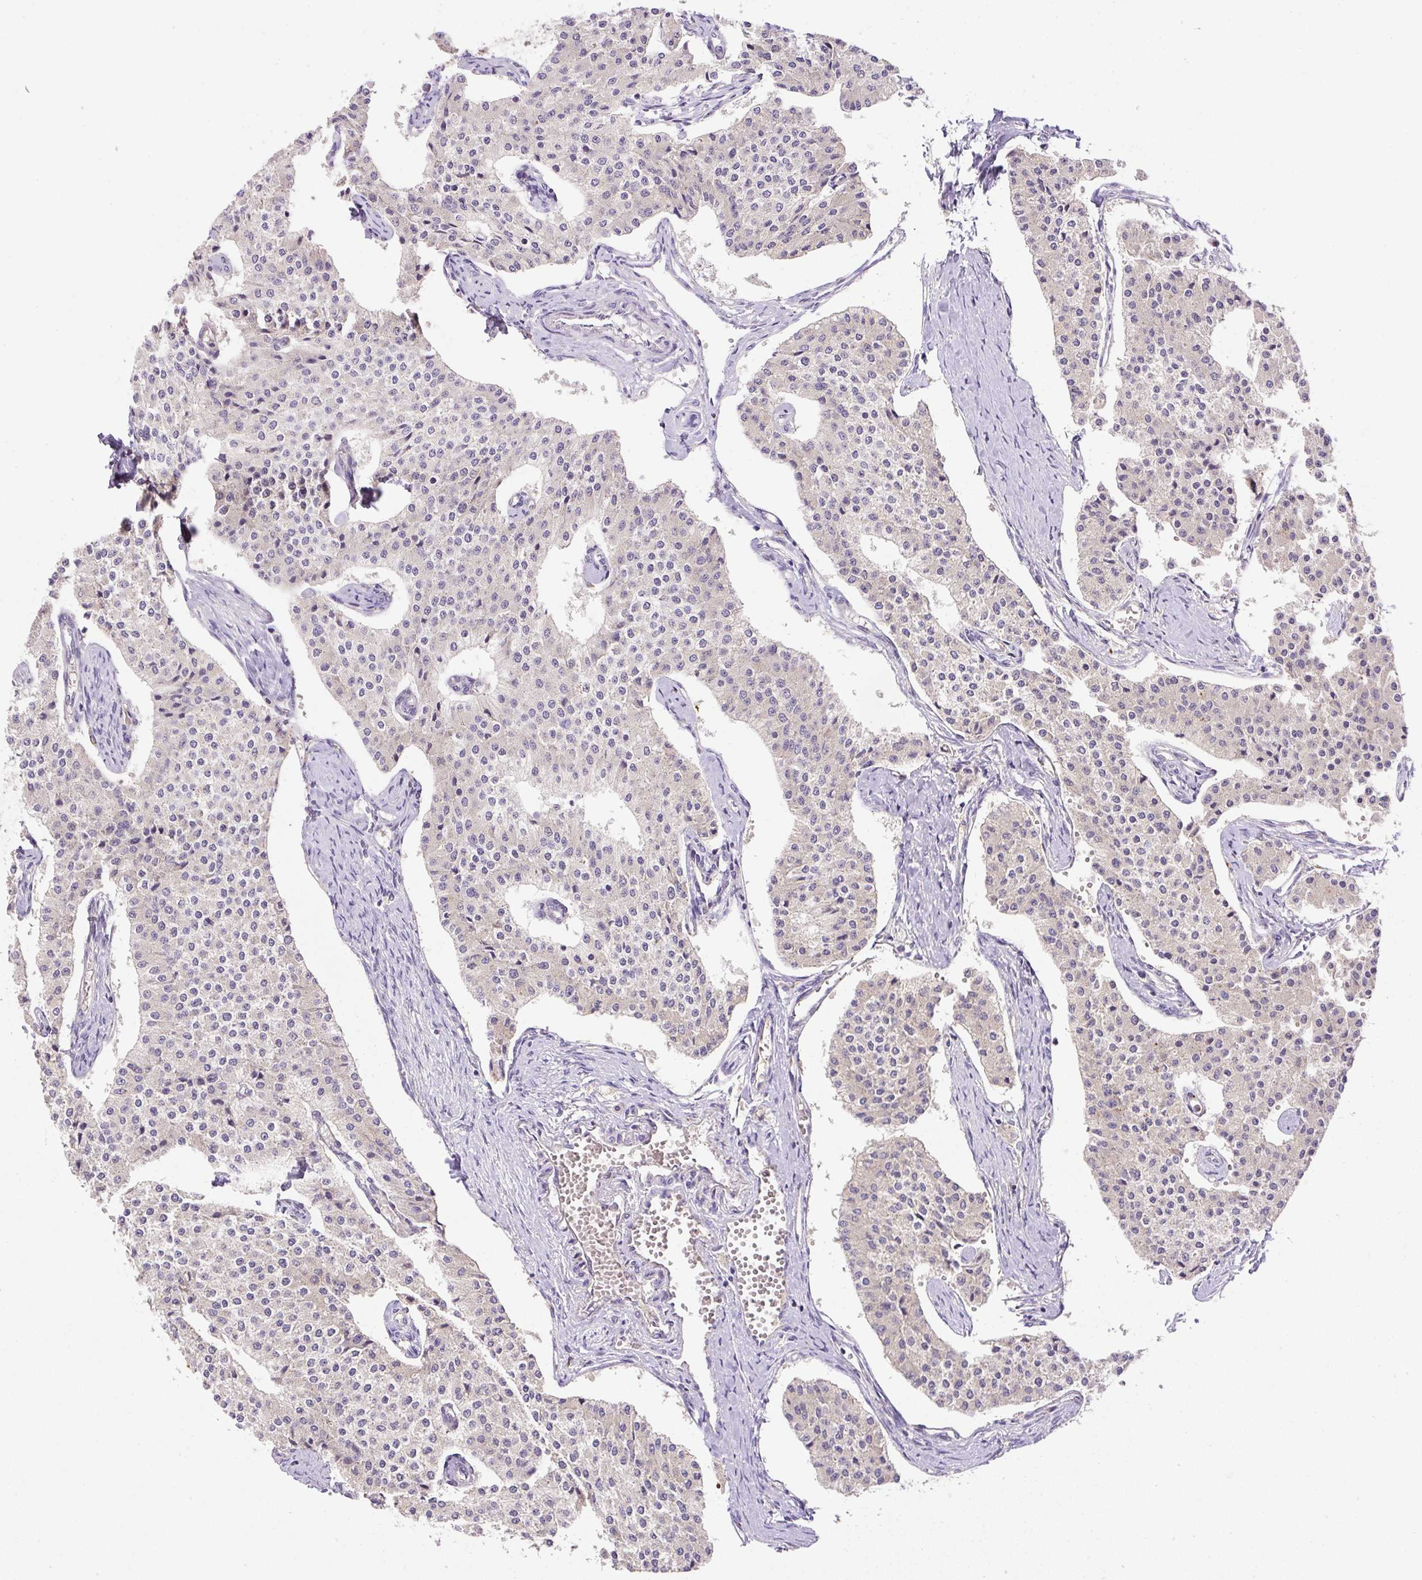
{"staining": {"intensity": "negative", "quantity": "none", "location": "none"}, "tissue": "carcinoid", "cell_type": "Tumor cells", "image_type": "cancer", "snomed": [{"axis": "morphology", "description": "Carcinoid, malignant, NOS"}, {"axis": "topography", "description": "Colon"}], "caption": "DAB immunohistochemical staining of human carcinoid (malignant) reveals no significant staining in tumor cells.", "gene": "HABP4", "patient": {"sex": "female", "age": 52}}